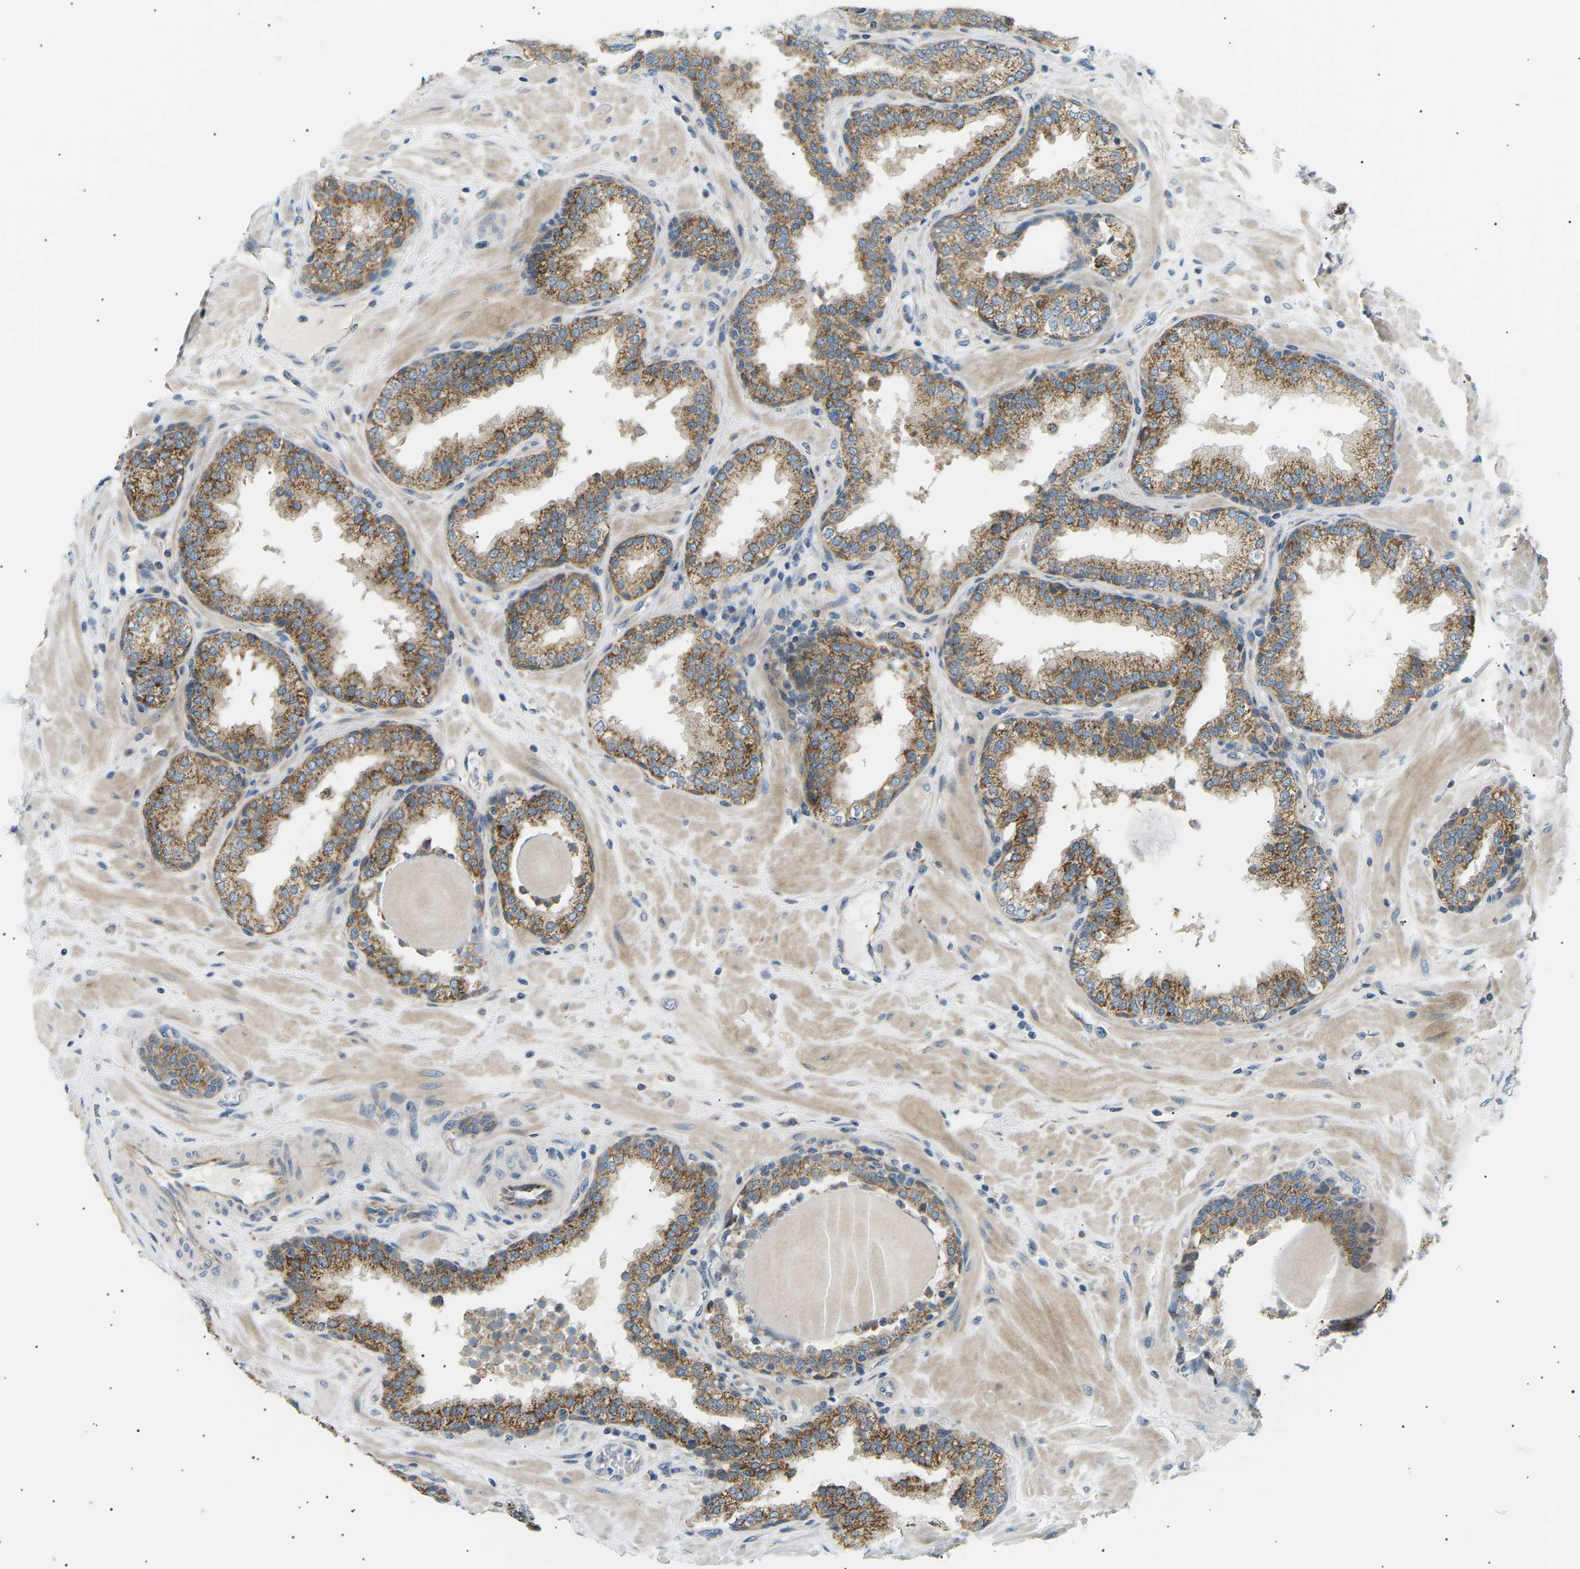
{"staining": {"intensity": "moderate", "quantity": ">75%", "location": "cytoplasmic/membranous"}, "tissue": "prostate", "cell_type": "Glandular cells", "image_type": "normal", "snomed": [{"axis": "morphology", "description": "Normal tissue, NOS"}, {"axis": "topography", "description": "Prostate"}], "caption": "This is an image of immunohistochemistry (IHC) staining of benign prostate, which shows moderate expression in the cytoplasmic/membranous of glandular cells.", "gene": "TBC1D8", "patient": {"sex": "male", "age": 51}}